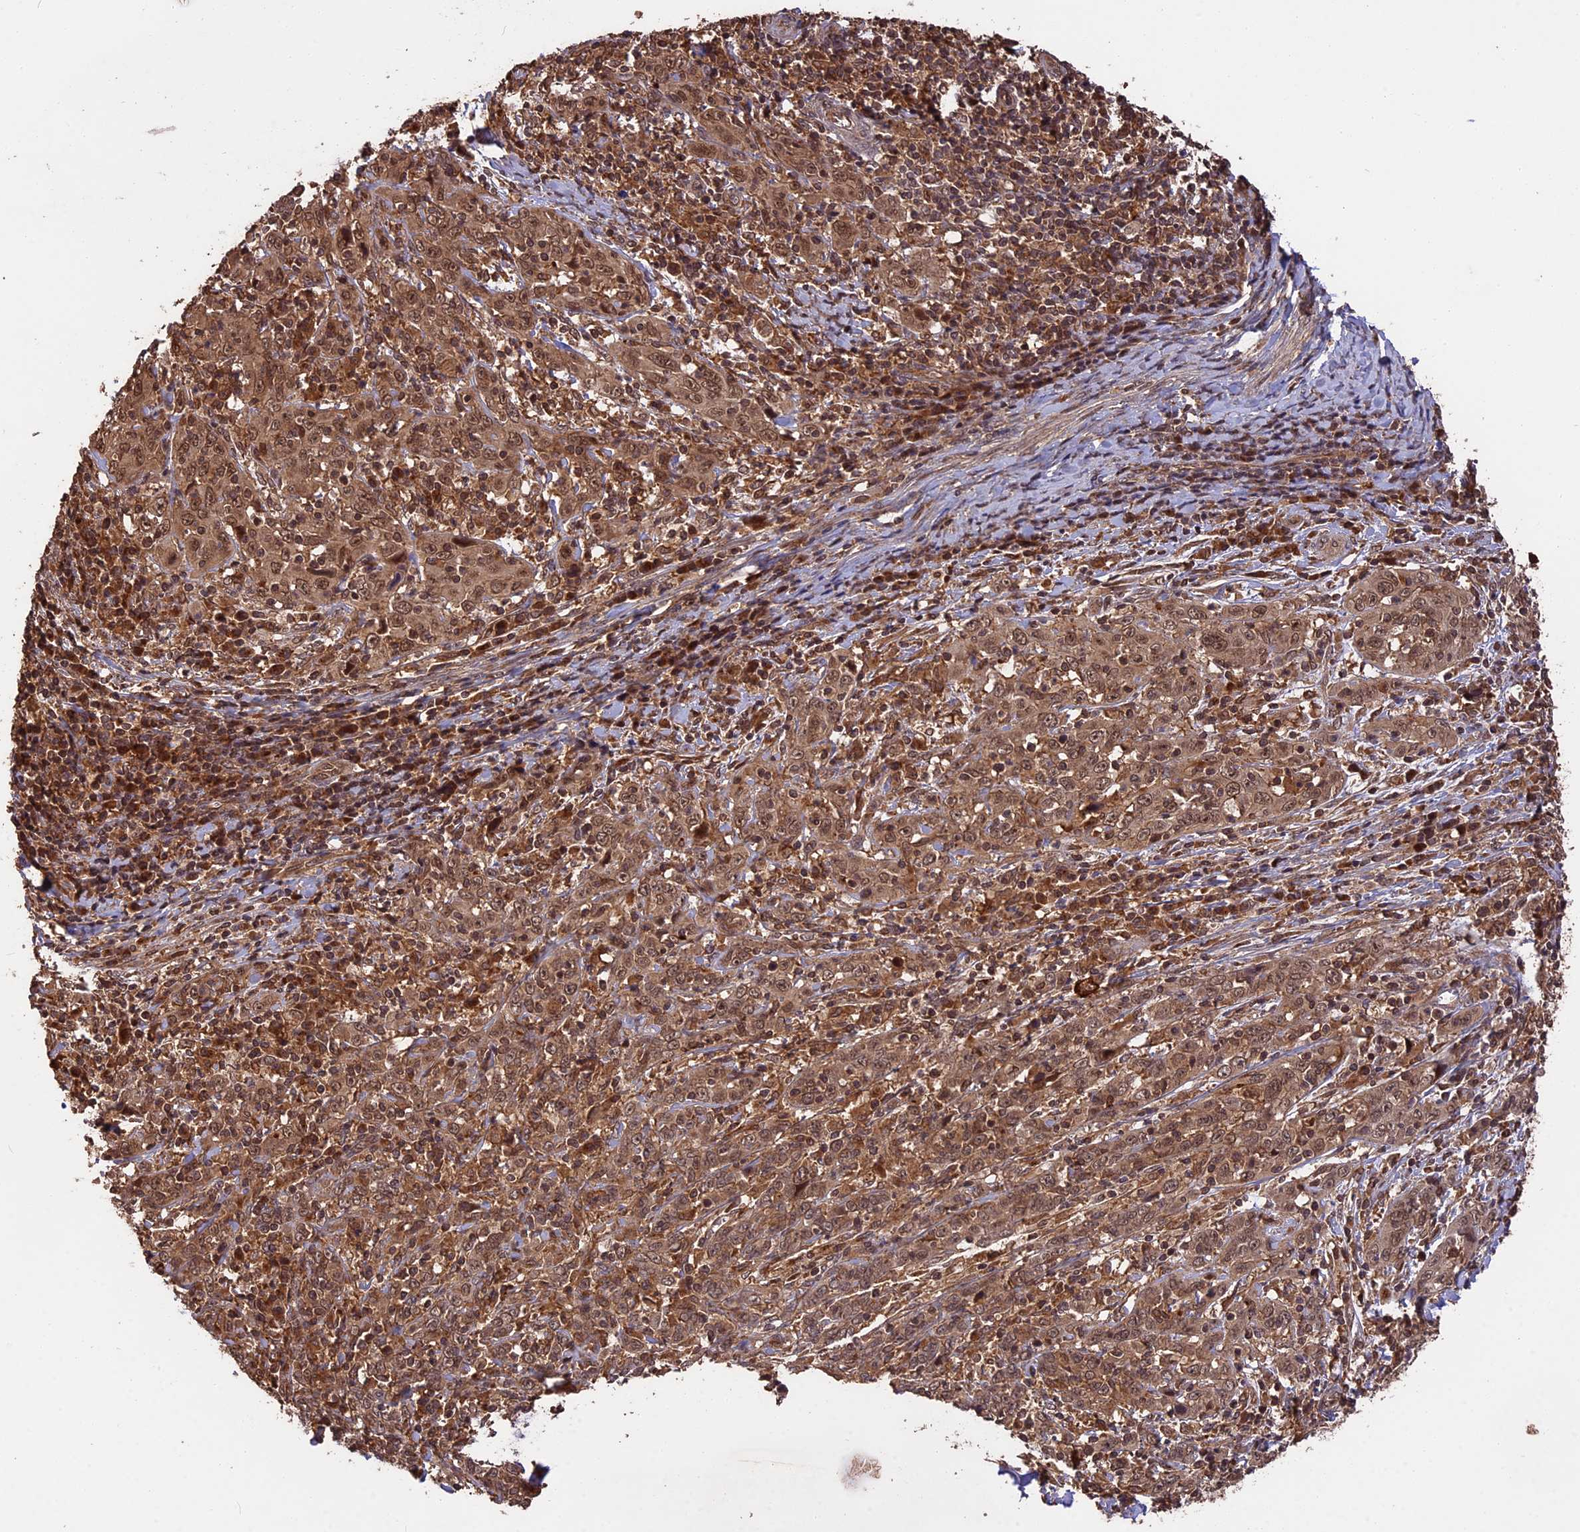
{"staining": {"intensity": "strong", "quantity": ">75%", "location": "cytoplasmic/membranous,nuclear"}, "tissue": "cervical cancer", "cell_type": "Tumor cells", "image_type": "cancer", "snomed": [{"axis": "morphology", "description": "Squamous cell carcinoma, NOS"}, {"axis": "topography", "description": "Cervix"}], "caption": "Cervical cancer tissue reveals strong cytoplasmic/membranous and nuclear expression in approximately >75% of tumor cells, visualized by immunohistochemistry. The protein is stained brown, and the nuclei are stained in blue (DAB IHC with brightfield microscopy, high magnification).", "gene": "ESCO1", "patient": {"sex": "female", "age": 46}}